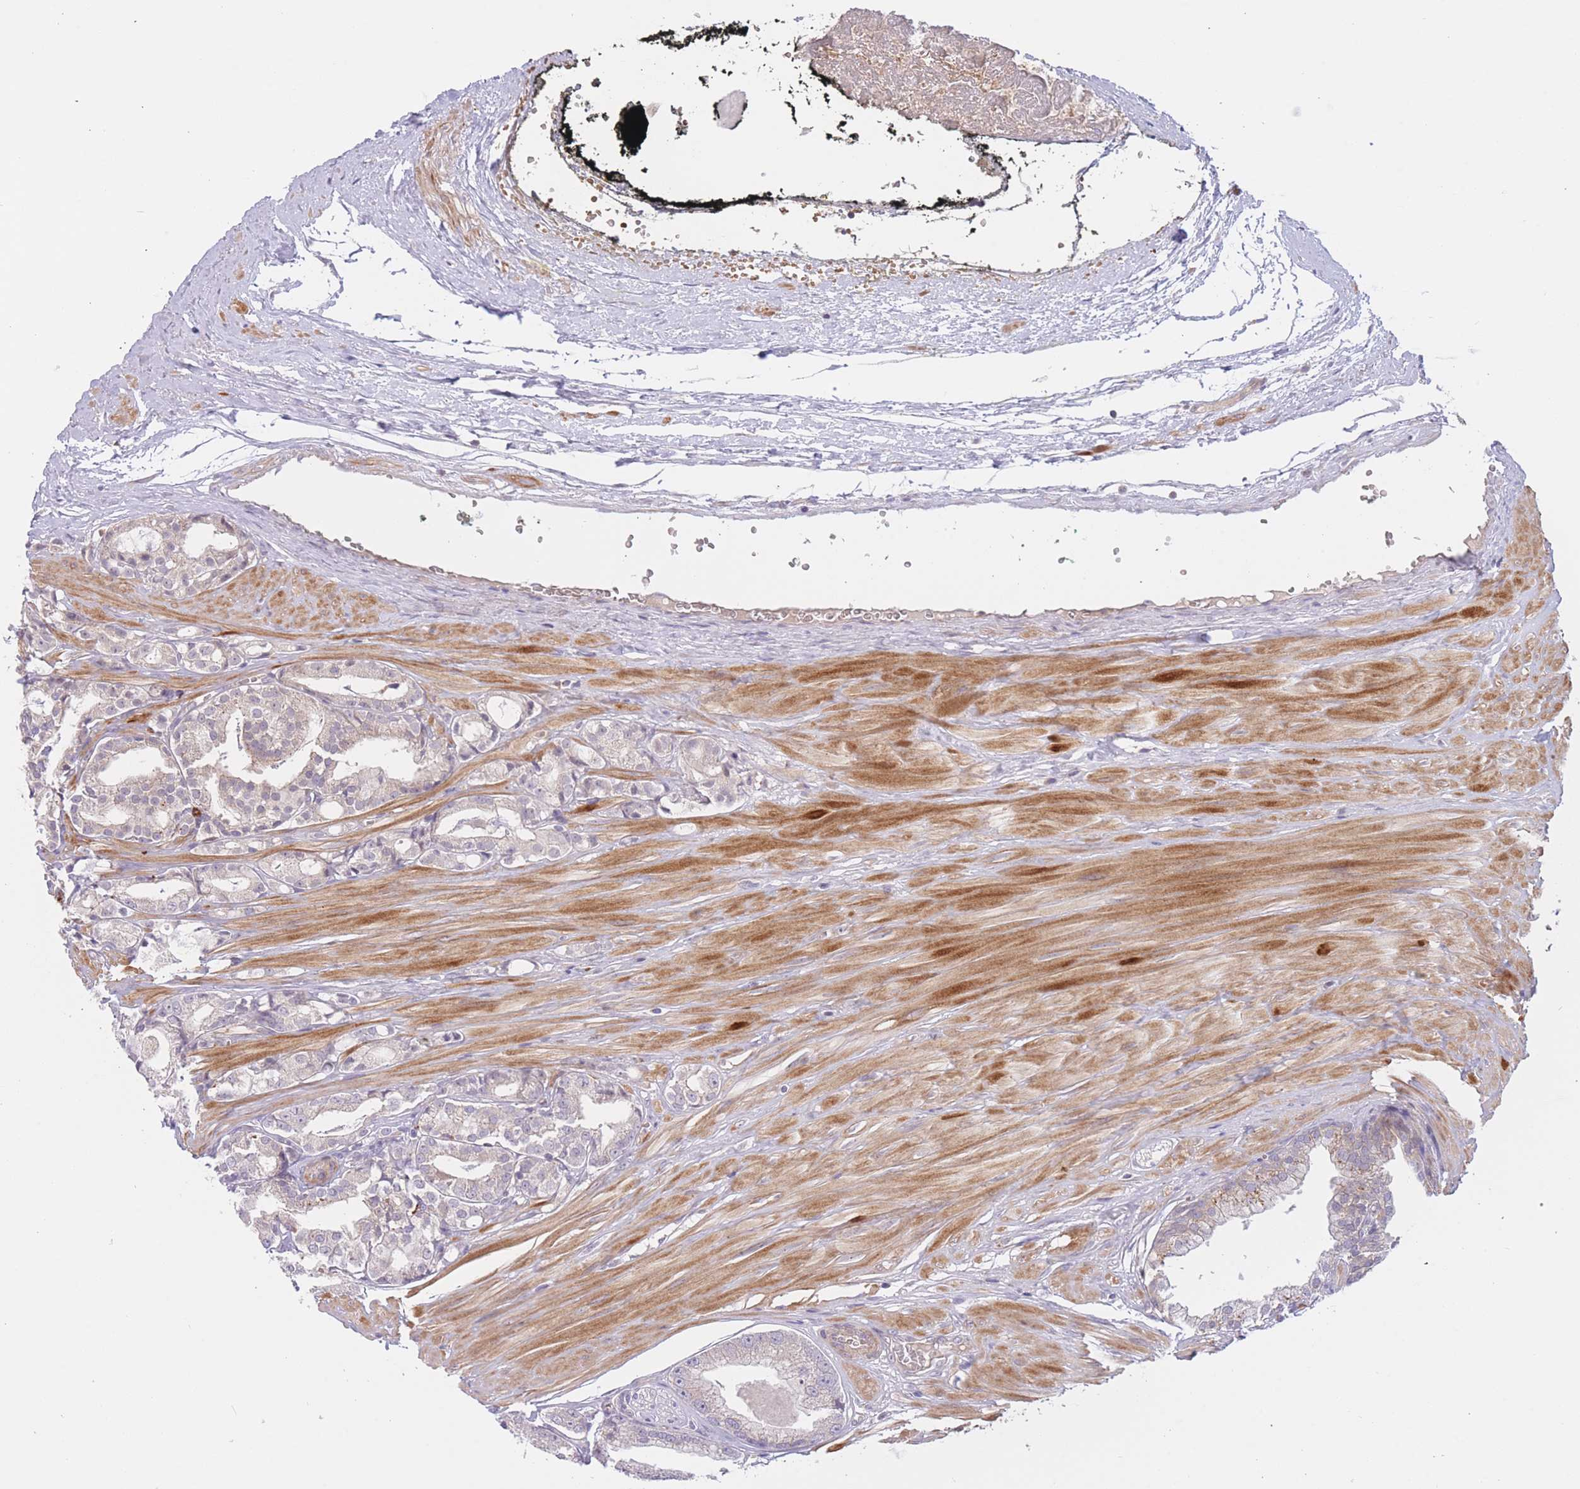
{"staining": {"intensity": "negative", "quantity": "none", "location": "none"}, "tissue": "prostate cancer", "cell_type": "Tumor cells", "image_type": "cancer", "snomed": [{"axis": "morphology", "description": "Adenocarcinoma, High grade"}, {"axis": "topography", "description": "Prostate"}], "caption": "This is an immunohistochemistry (IHC) histopathology image of human prostate cancer (adenocarcinoma (high-grade)). There is no staining in tumor cells.", "gene": "FUT5", "patient": {"sex": "male", "age": 71}}